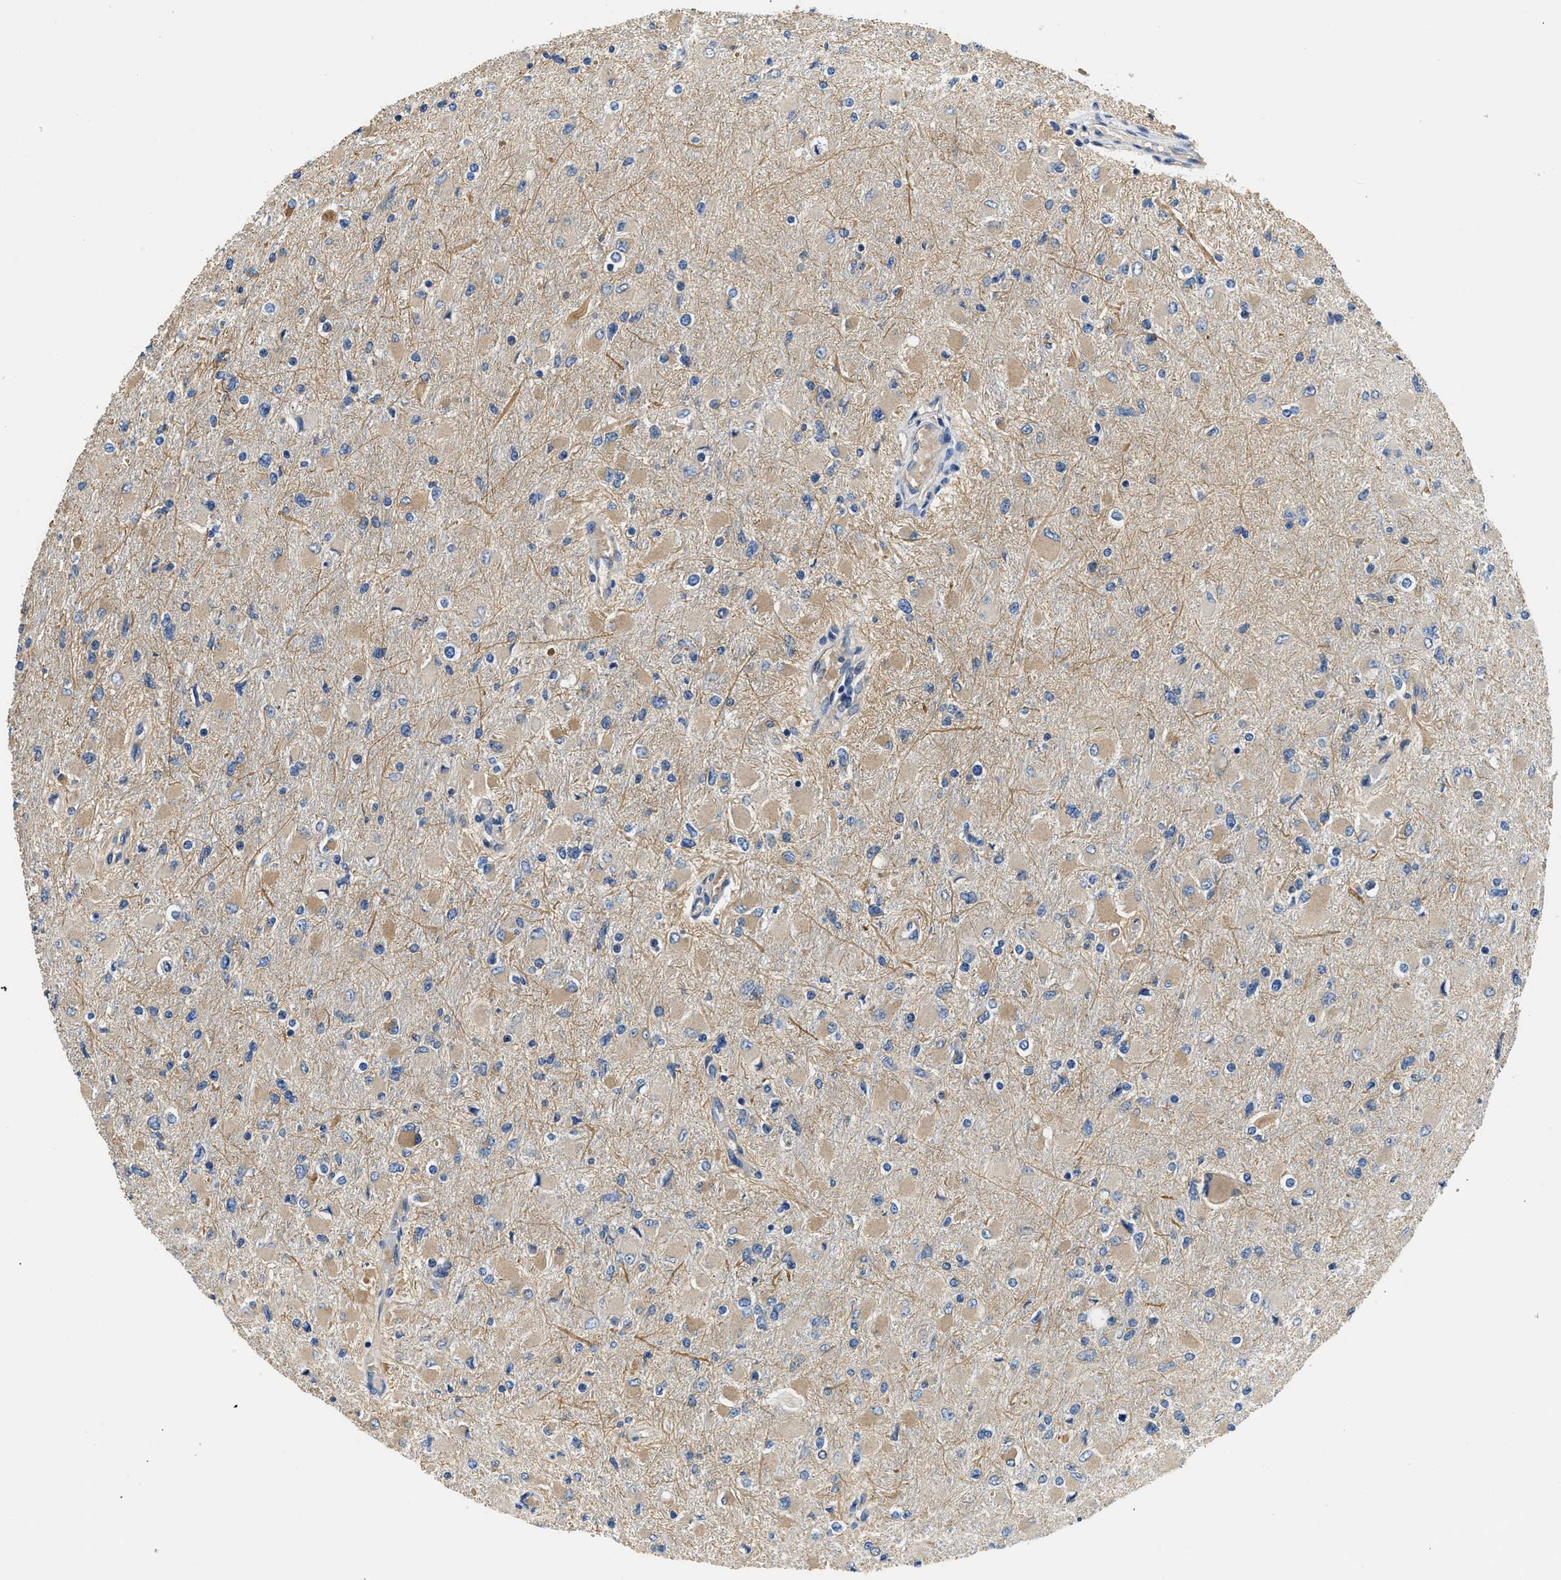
{"staining": {"intensity": "weak", "quantity": ">75%", "location": "cytoplasmic/membranous"}, "tissue": "glioma", "cell_type": "Tumor cells", "image_type": "cancer", "snomed": [{"axis": "morphology", "description": "Glioma, malignant, High grade"}, {"axis": "topography", "description": "Cerebral cortex"}], "caption": "High-power microscopy captured an immunohistochemistry (IHC) histopathology image of glioma, revealing weak cytoplasmic/membranous staining in about >75% of tumor cells.", "gene": "CSDE1", "patient": {"sex": "female", "age": 36}}